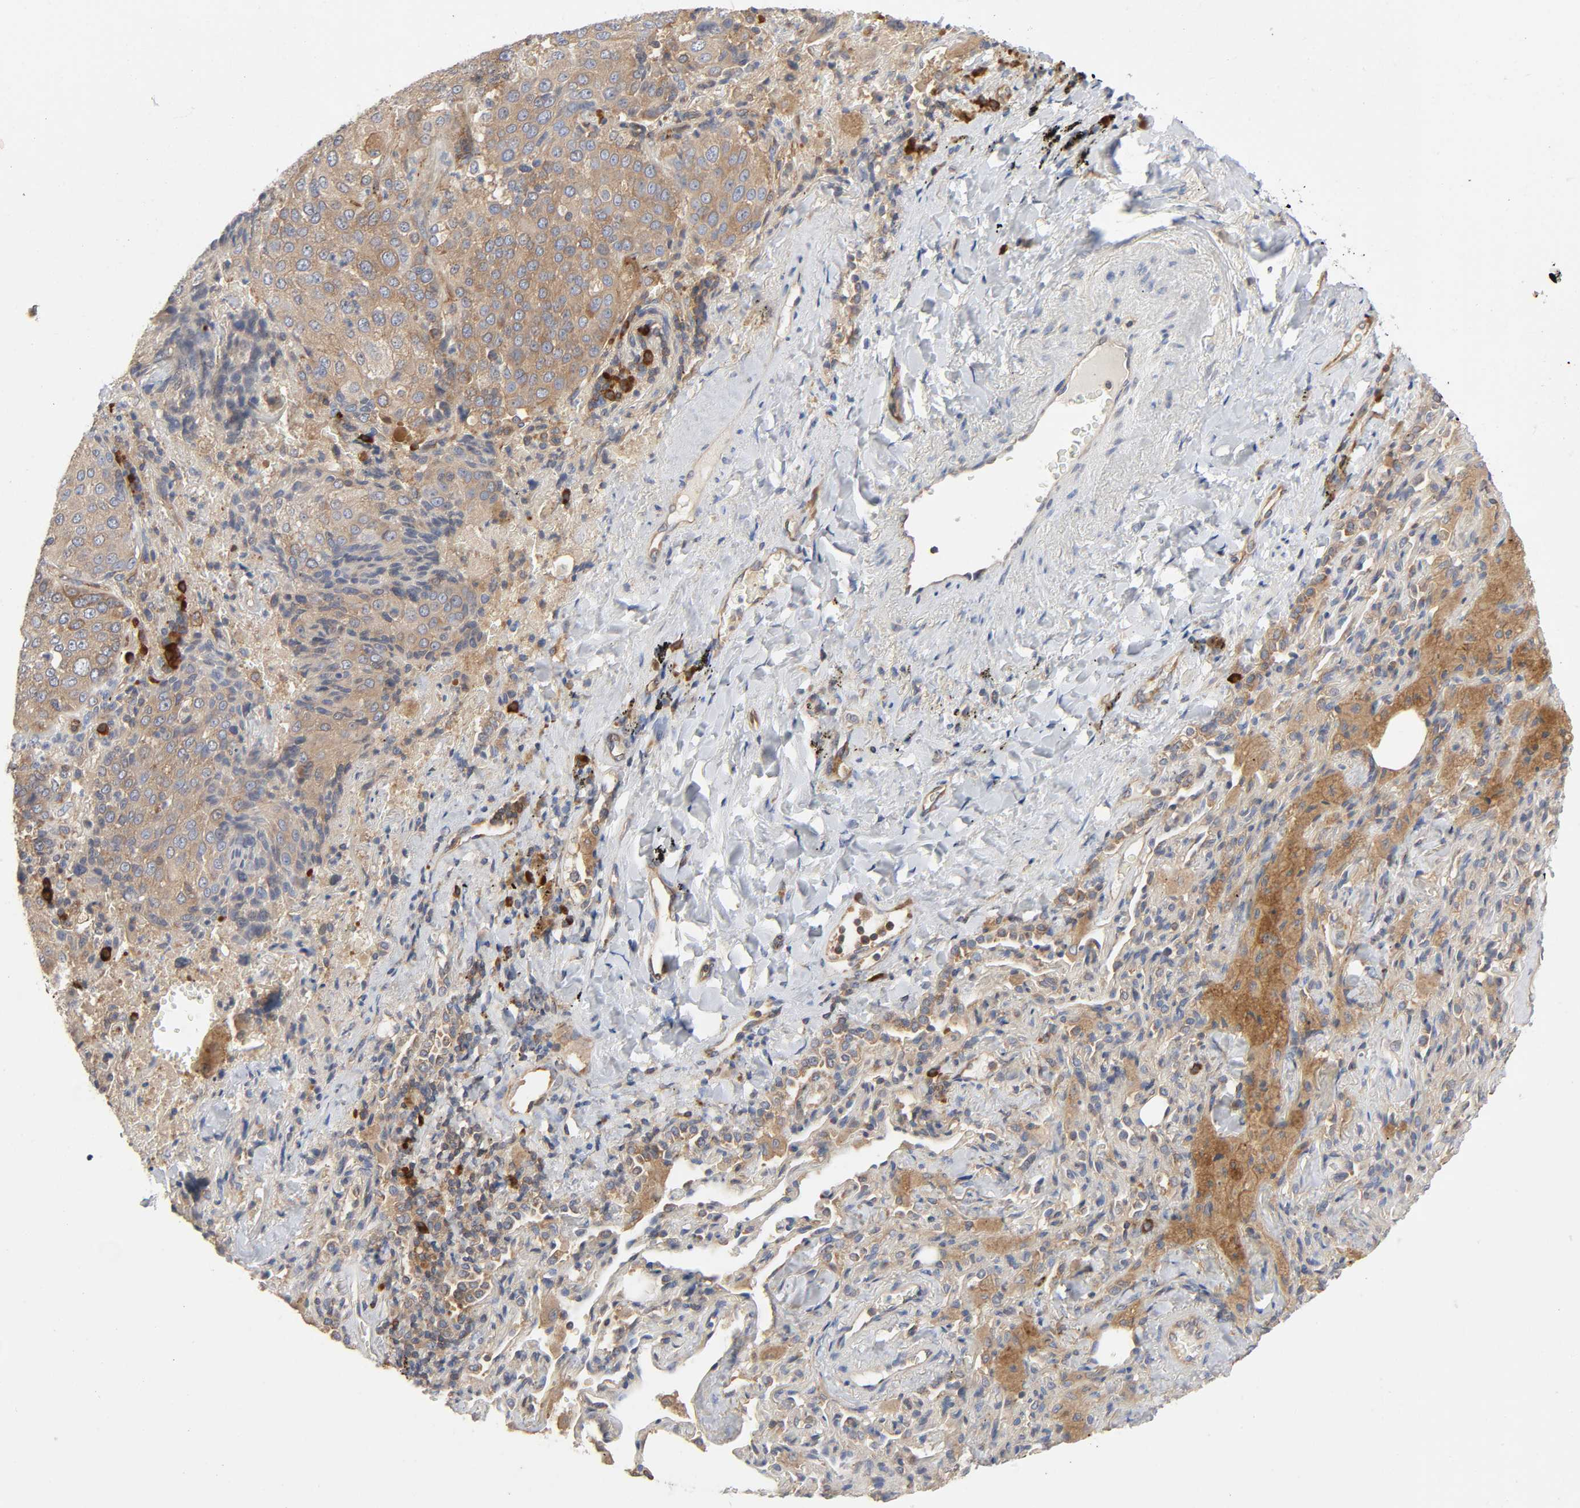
{"staining": {"intensity": "weak", "quantity": ">75%", "location": "cytoplasmic/membranous"}, "tissue": "lung cancer", "cell_type": "Tumor cells", "image_type": "cancer", "snomed": [{"axis": "morphology", "description": "Squamous cell carcinoma, NOS"}, {"axis": "topography", "description": "Lung"}], "caption": "Immunohistochemistry photomicrograph of neoplastic tissue: squamous cell carcinoma (lung) stained using immunohistochemistry (IHC) reveals low levels of weak protein expression localized specifically in the cytoplasmic/membranous of tumor cells, appearing as a cytoplasmic/membranous brown color.", "gene": "SCHIP1", "patient": {"sex": "male", "age": 54}}